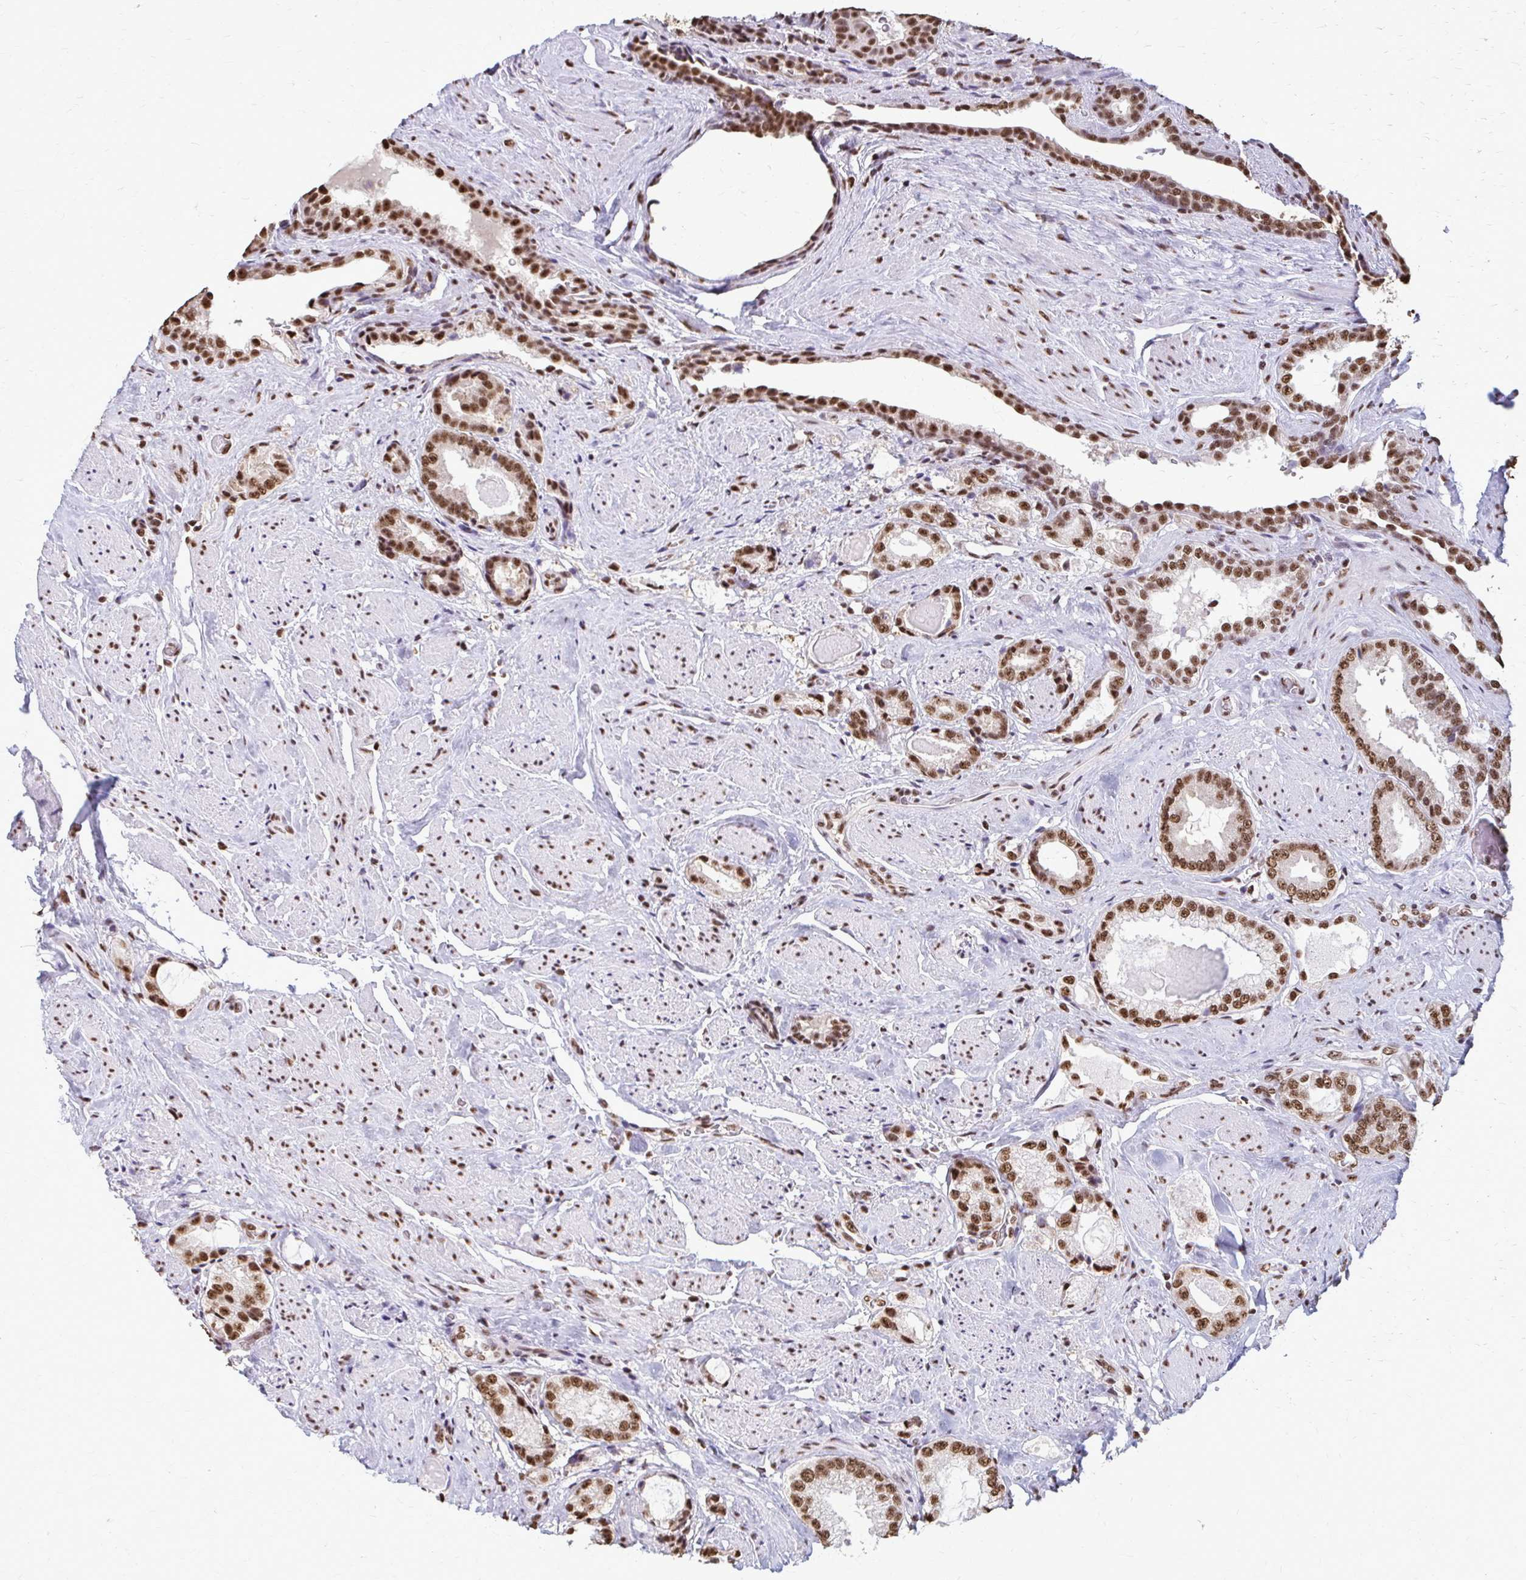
{"staining": {"intensity": "moderate", "quantity": ">75%", "location": "nuclear"}, "tissue": "prostate cancer", "cell_type": "Tumor cells", "image_type": "cancer", "snomed": [{"axis": "morphology", "description": "Adenocarcinoma, High grade"}, {"axis": "topography", "description": "Prostate"}], "caption": "Tumor cells demonstrate medium levels of moderate nuclear positivity in about >75% of cells in human prostate cancer (adenocarcinoma (high-grade)). (IHC, brightfield microscopy, high magnification).", "gene": "SNRPA", "patient": {"sex": "male", "age": 65}}